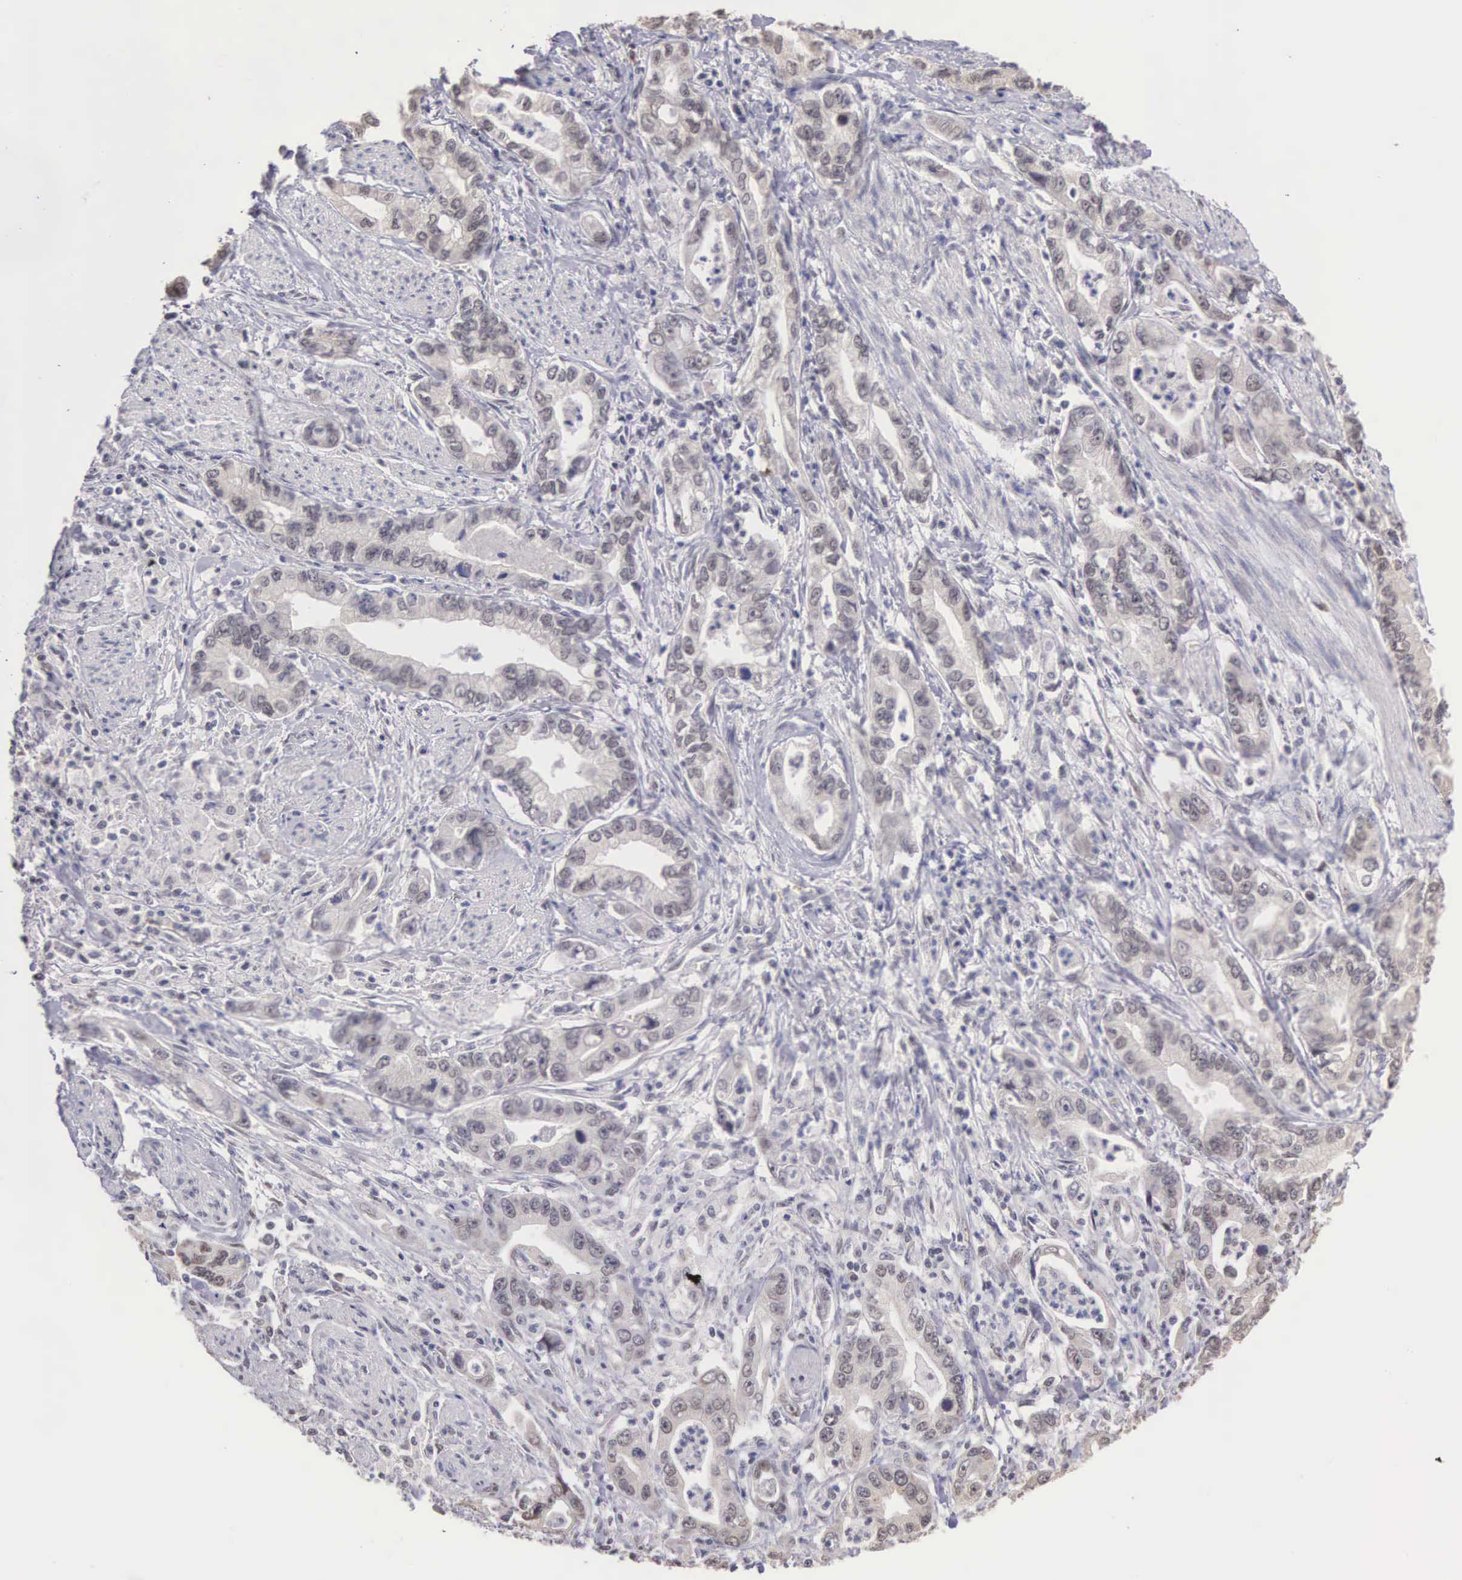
{"staining": {"intensity": "negative", "quantity": "none", "location": "none"}, "tissue": "stomach cancer", "cell_type": "Tumor cells", "image_type": "cancer", "snomed": [{"axis": "morphology", "description": "Adenocarcinoma, NOS"}, {"axis": "topography", "description": "Pancreas"}, {"axis": "topography", "description": "Stomach, upper"}], "caption": "Tumor cells show no significant expression in stomach cancer (adenocarcinoma). (Immunohistochemistry, brightfield microscopy, high magnification).", "gene": "HMGXB4", "patient": {"sex": "male", "age": 77}}